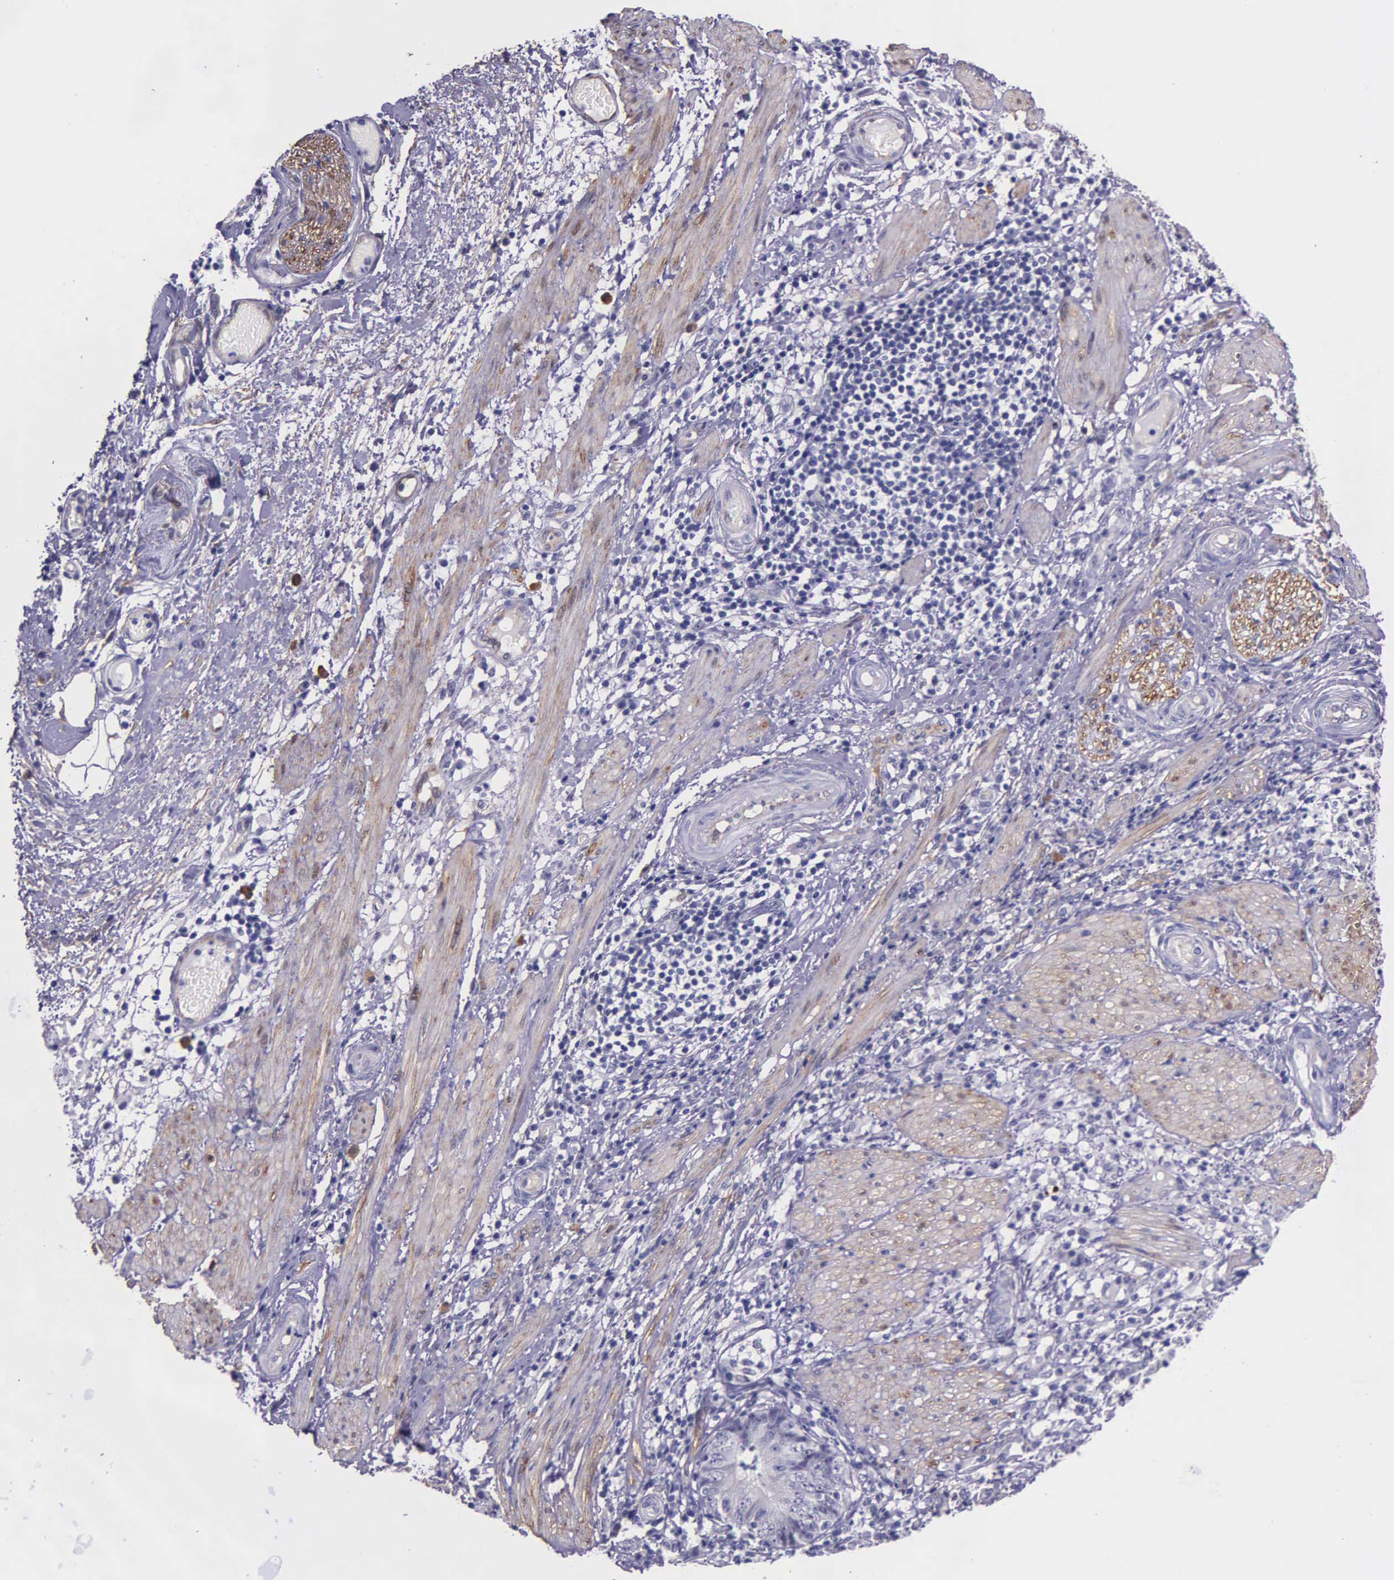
{"staining": {"intensity": "negative", "quantity": "none", "location": "none"}, "tissue": "stomach cancer", "cell_type": "Tumor cells", "image_type": "cancer", "snomed": [{"axis": "morphology", "description": "Adenocarcinoma, NOS"}, {"axis": "topography", "description": "Stomach, lower"}], "caption": "Immunohistochemistry of human stomach adenocarcinoma displays no positivity in tumor cells.", "gene": "AHNAK2", "patient": {"sex": "female", "age": 86}}